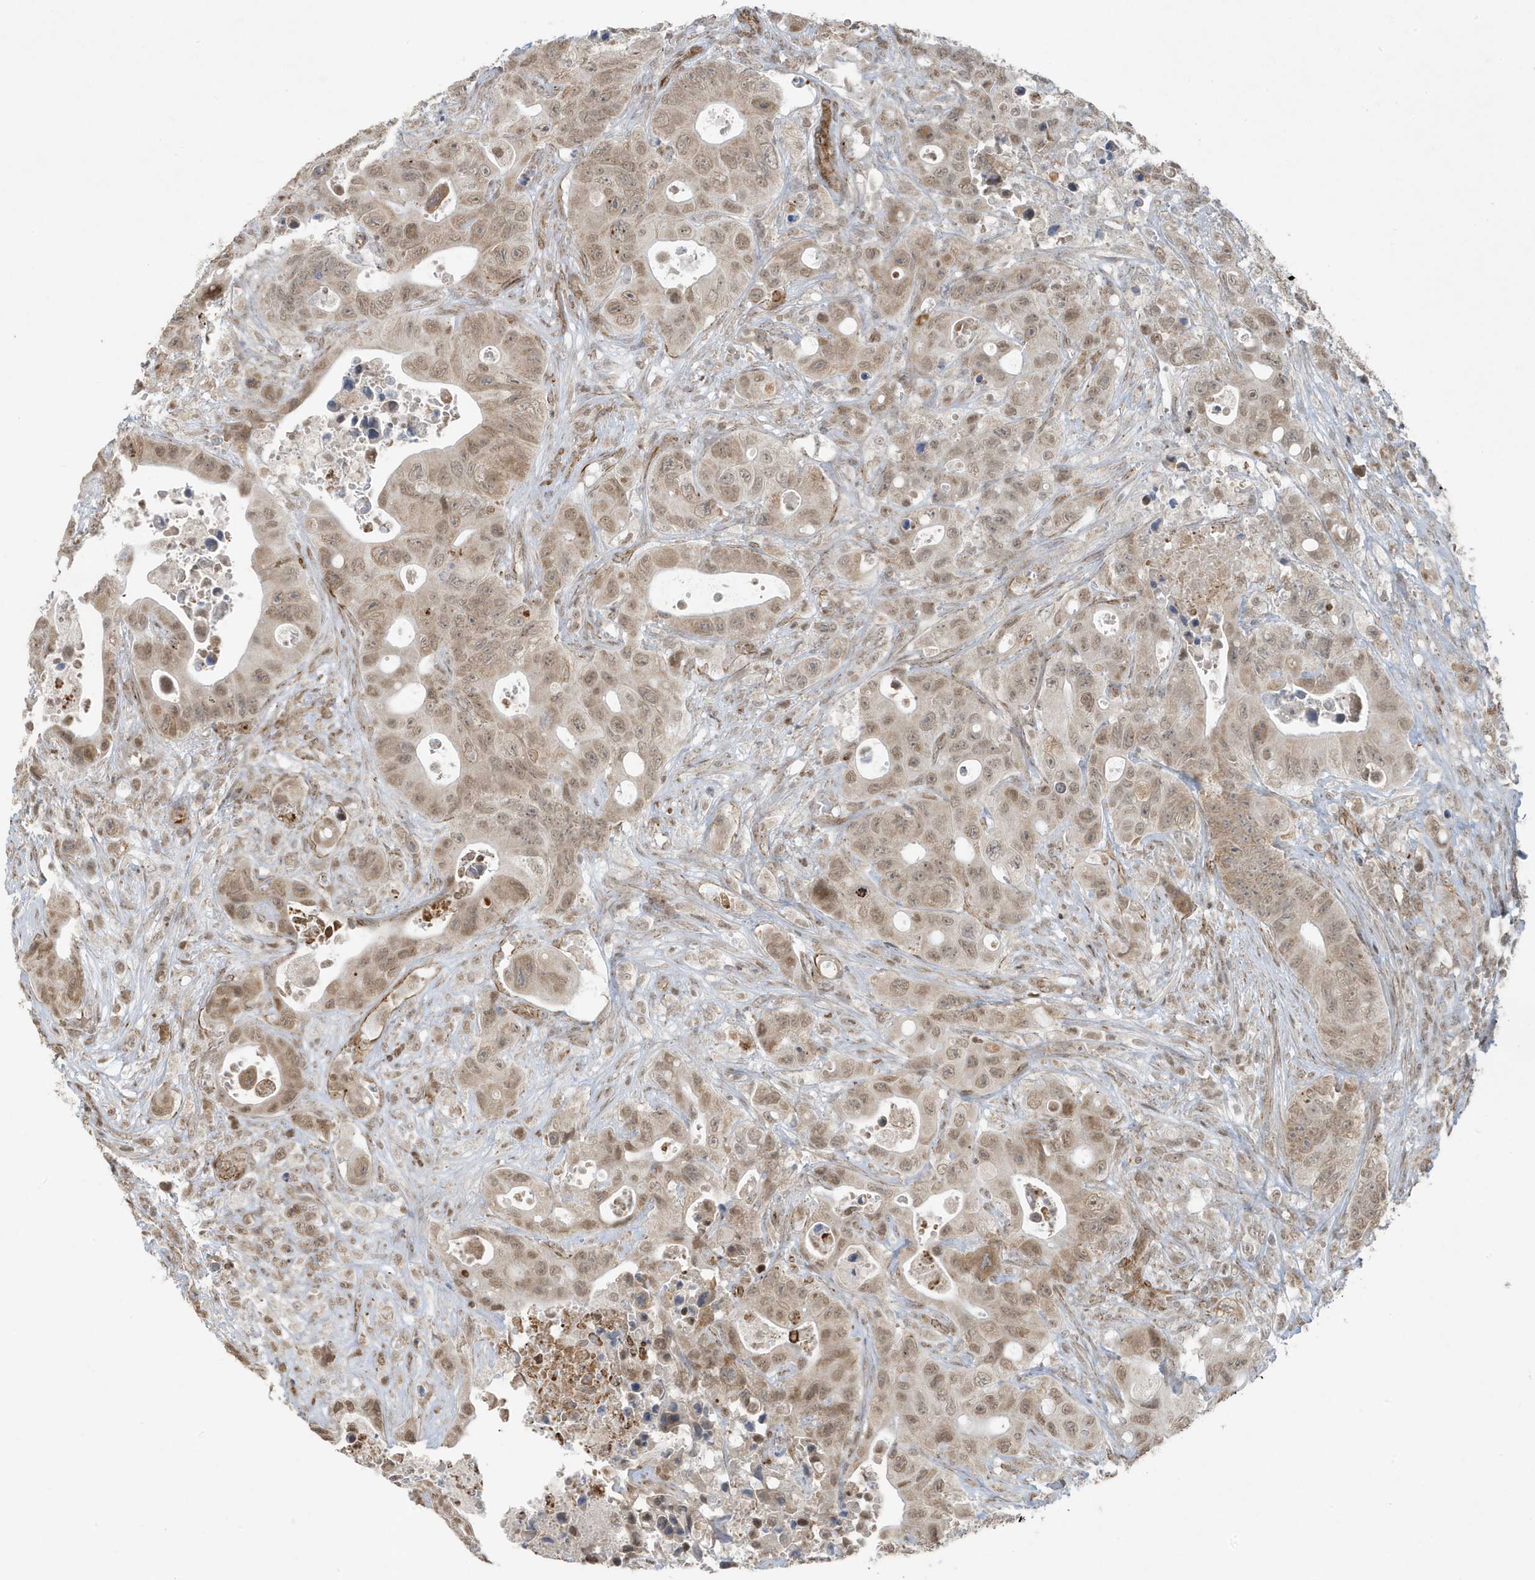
{"staining": {"intensity": "weak", "quantity": ">75%", "location": "cytoplasmic/membranous,nuclear"}, "tissue": "colorectal cancer", "cell_type": "Tumor cells", "image_type": "cancer", "snomed": [{"axis": "morphology", "description": "Adenocarcinoma, NOS"}, {"axis": "topography", "description": "Colon"}], "caption": "About >75% of tumor cells in human colorectal cancer demonstrate weak cytoplasmic/membranous and nuclear protein positivity as visualized by brown immunohistochemical staining.", "gene": "CHCHD4", "patient": {"sex": "female", "age": 46}}